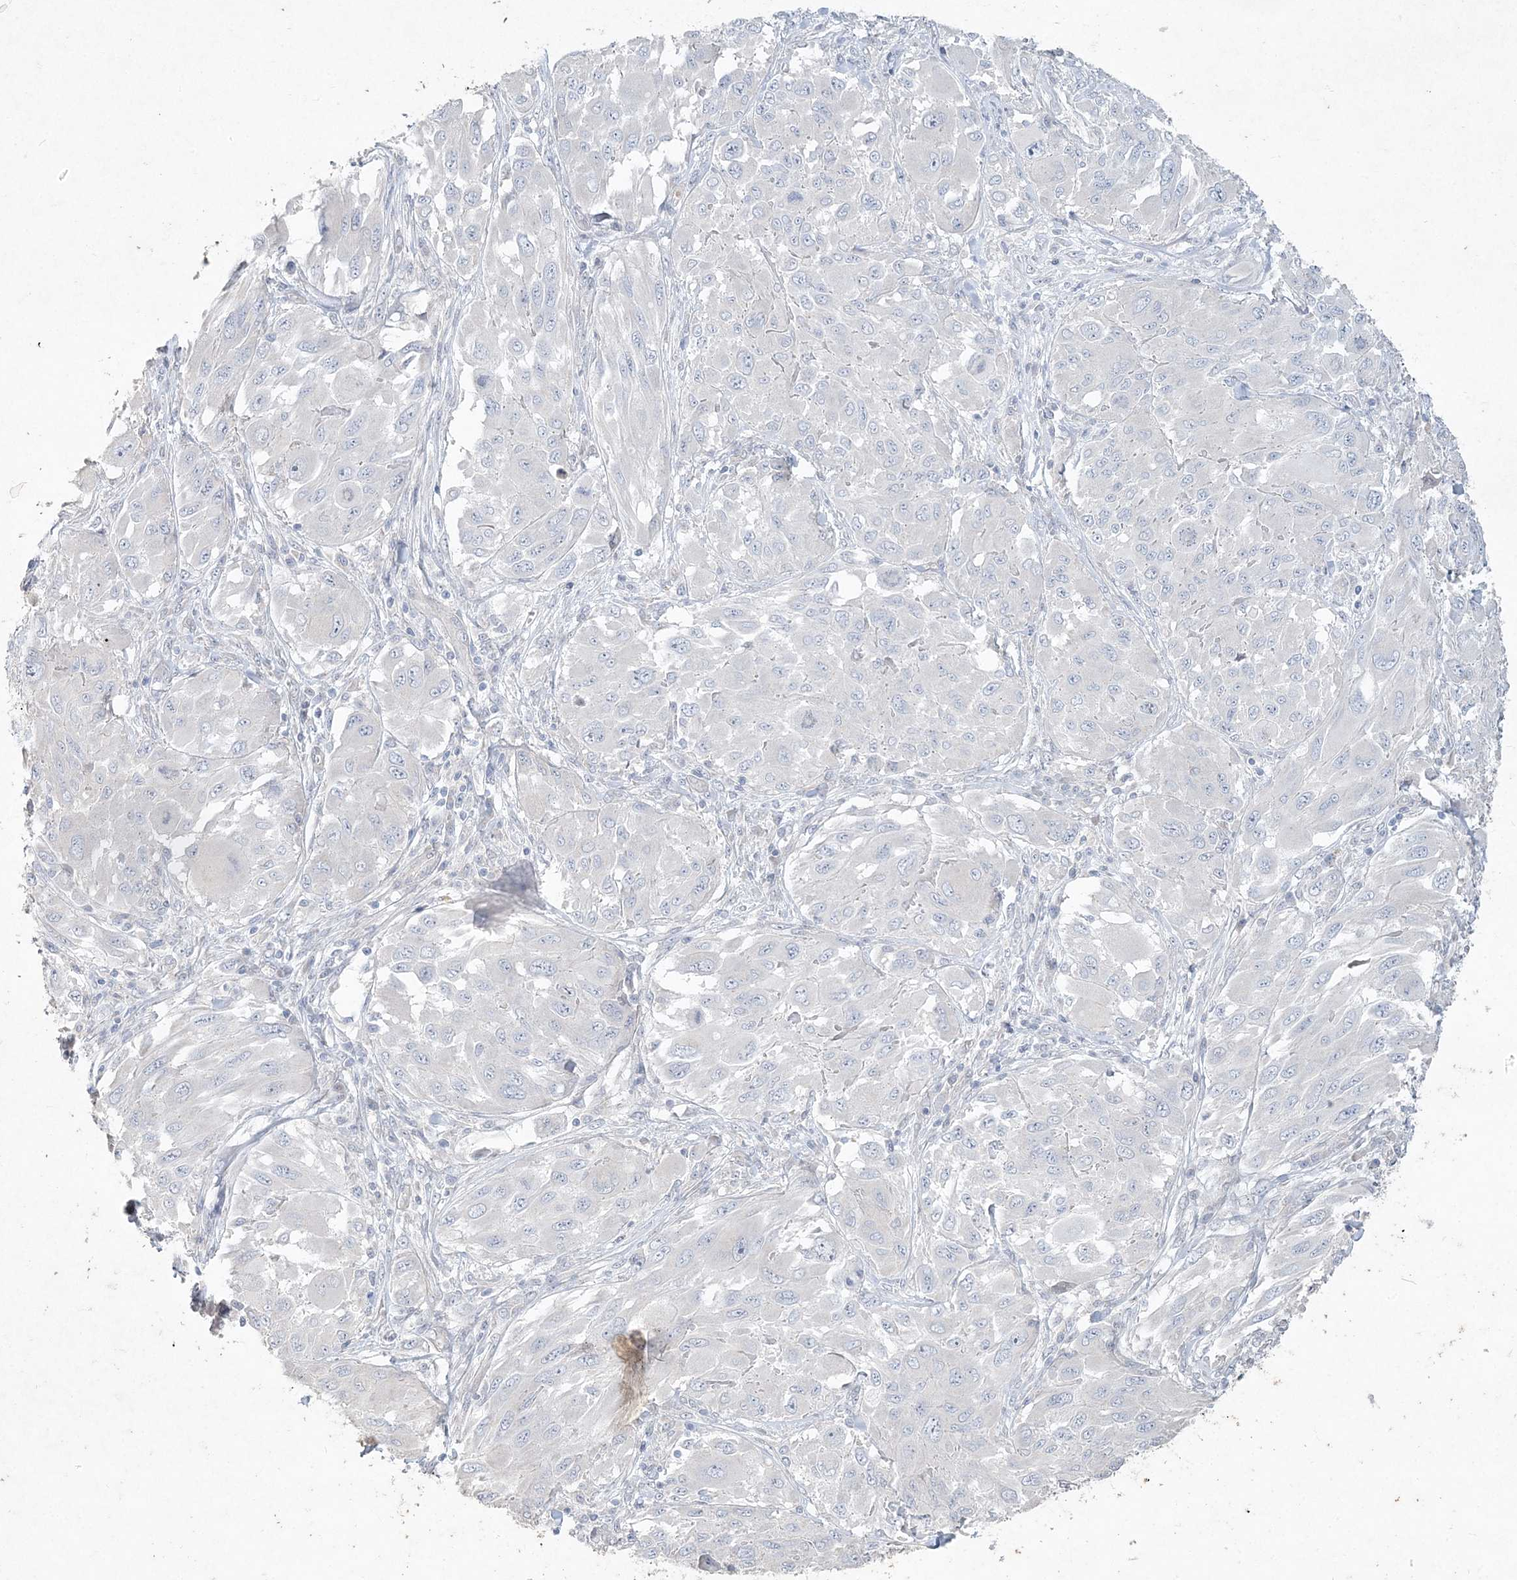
{"staining": {"intensity": "negative", "quantity": "none", "location": "none"}, "tissue": "melanoma", "cell_type": "Tumor cells", "image_type": "cancer", "snomed": [{"axis": "morphology", "description": "Malignant melanoma, NOS"}, {"axis": "topography", "description": "Skin"}], "caption": "This image is of malignant melanoma stained with IHC to label a protein in brown with the nuclei are counter-stained blue. There is no staining in tumor cells.", "gene": "DNAH5", "patient": {"sex": "female", "age": 91}}